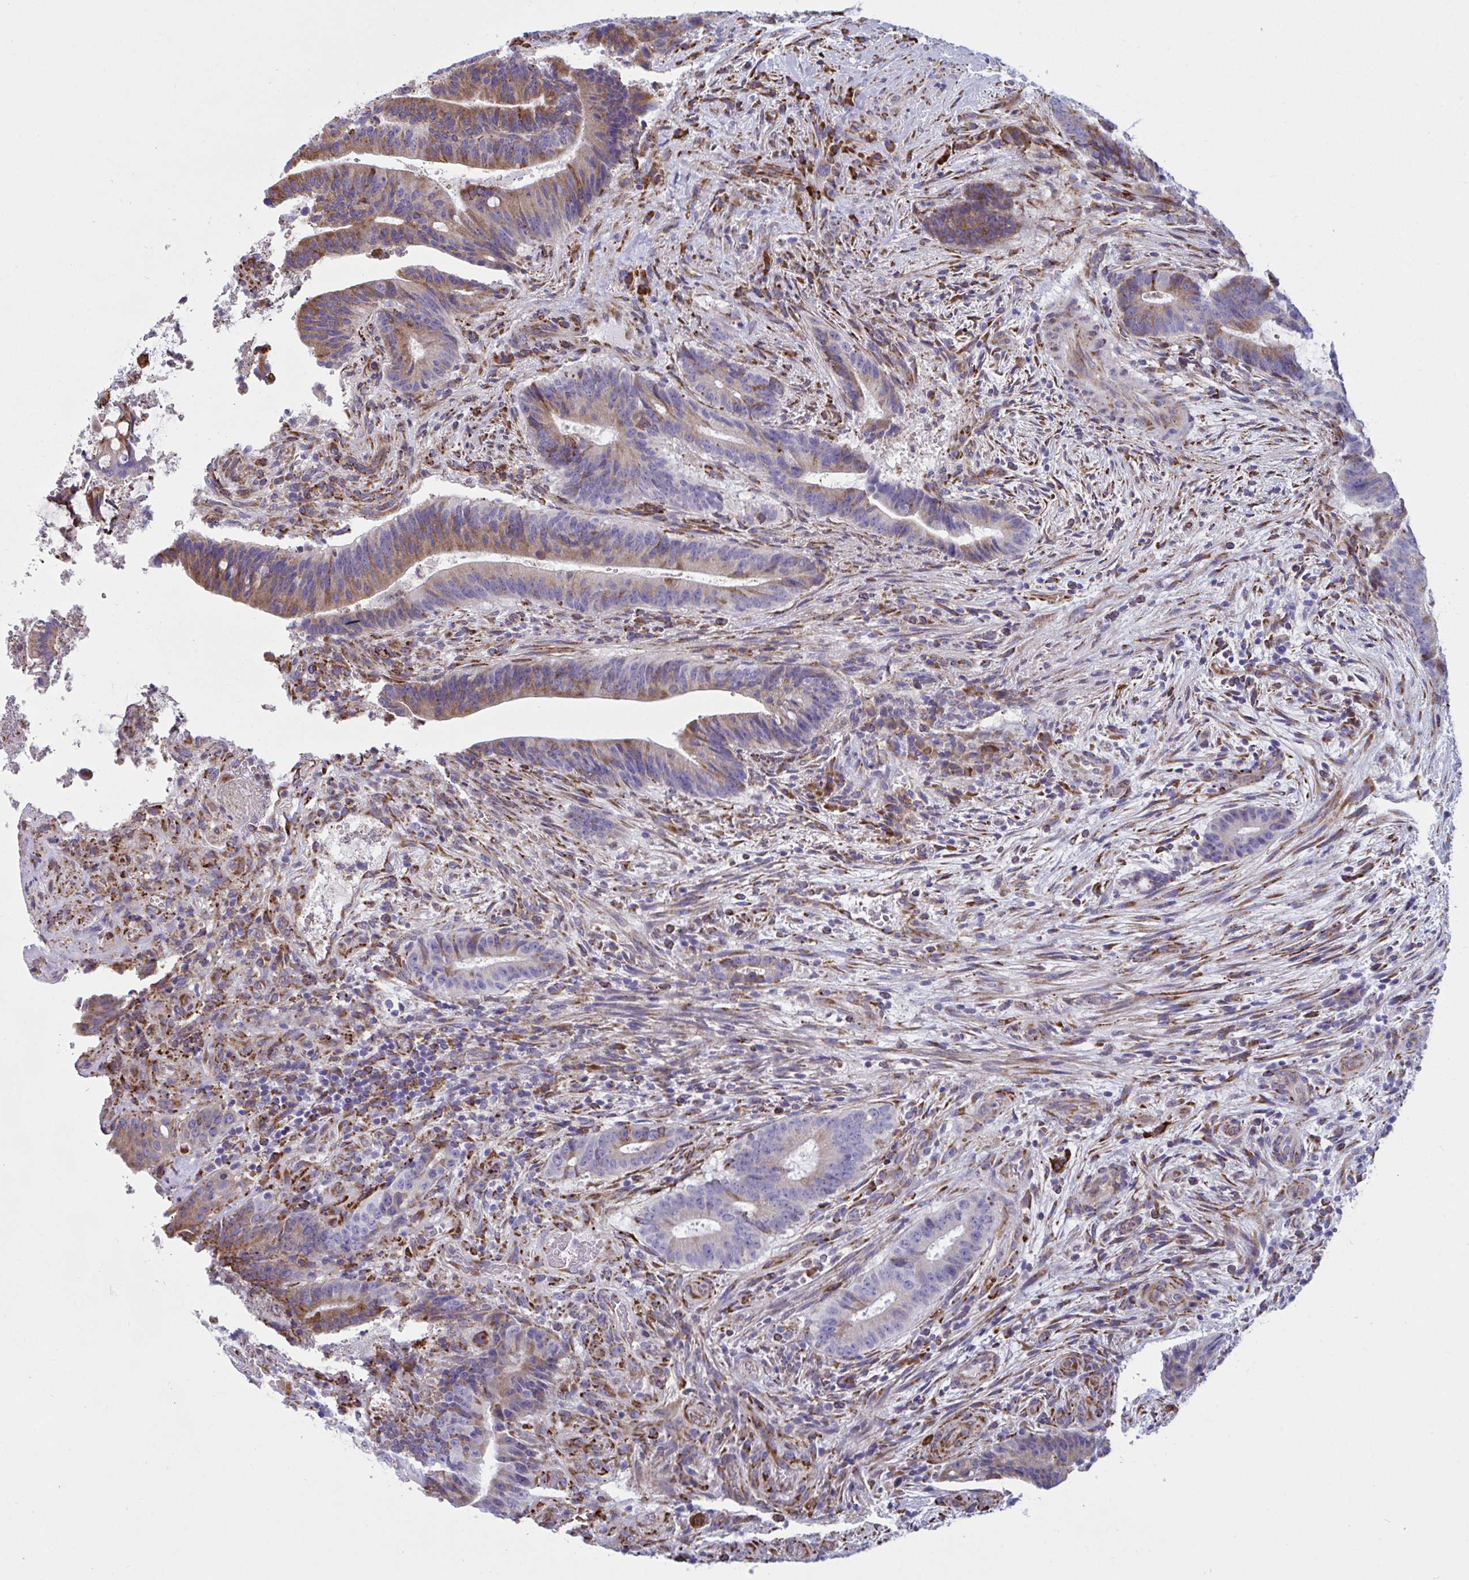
{"staining": {"intensity": "moderate", "quantity": ">75%", "location": "cytoplasmic/membranous"}, "tissue": "colorectal cancer", "cell_type": "Tumor cells", "image_type": "cancer", "snomed": [{"axis": "morphology", "description": "Adenocarcinoma, NOS"}, {"axis": "topography", "description": "Colon"}], "caption": "Immunohistochemical staining of human colorectal cancer (adenocarcinoma) reveals medium levels of moderate cytoplasmic/membranous positivity in about >75% of tumor cells.", "gene": "PEAK3", "patient": {"sex": "female", "age": 43}}